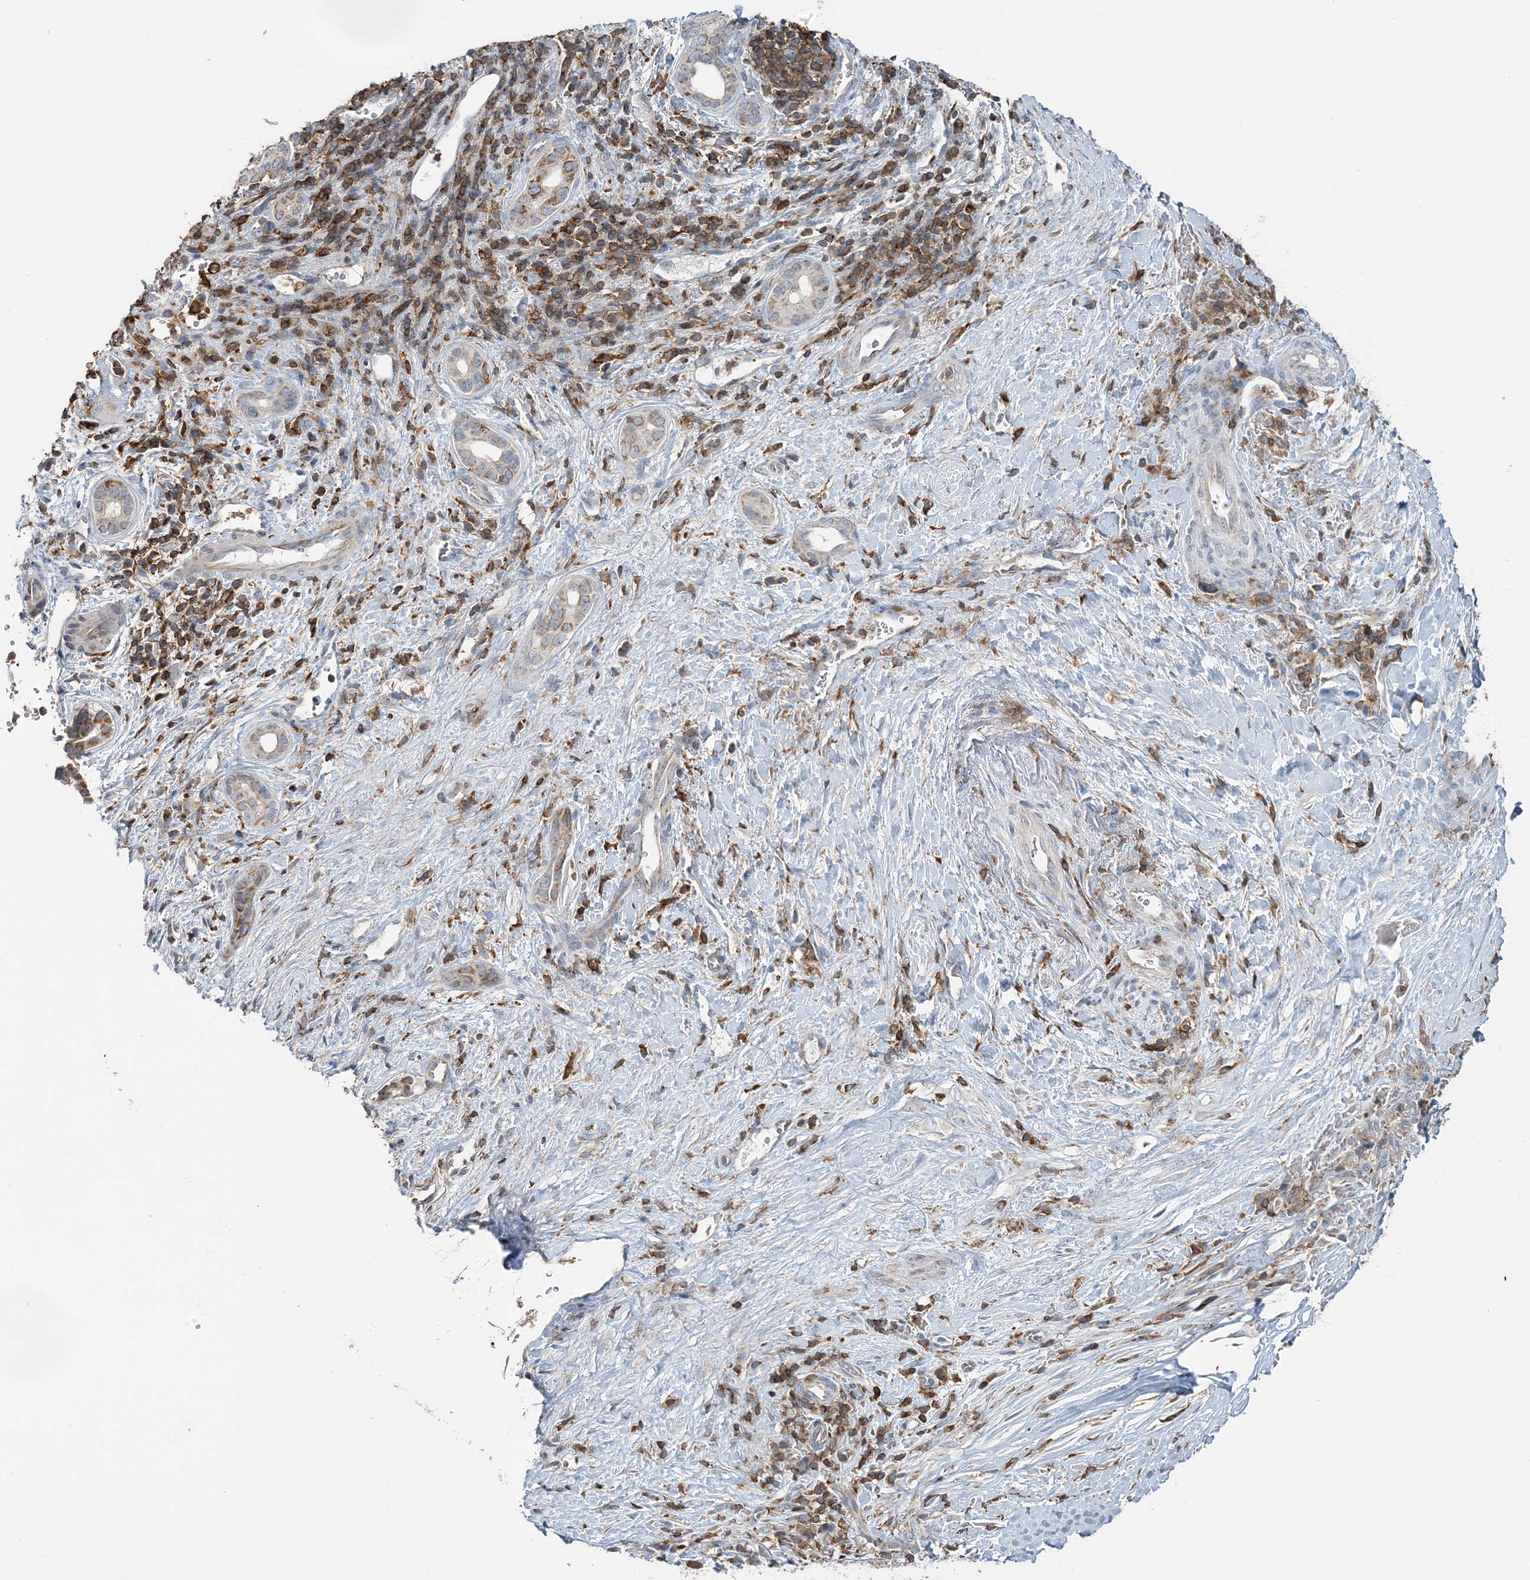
{"staining": {"intensity": "moderate", "quantity": "25%-75%", "location": "cytoplasmic/membranous"}, "tissue": "liver cancer", "cell_type": "Tumor cells", "image_type": "cancer", "snomed": [{"axis": "morphology", "description": "Cholangiocarcinoma"}, {"axis": "topography", "description": "Liver"}], "caption": "Liver cancer stained with immunohistochemistry reveals moderate cytoplasmic/membranous expression in approximately 25%-75% of tumor cells. (DAB (3,3'-diaminobenzidine) IHC, brown staining for protein, blue staining for nuclei).", "gene": "TMLHE", "patient": {"sex": "female", "age": 75}}